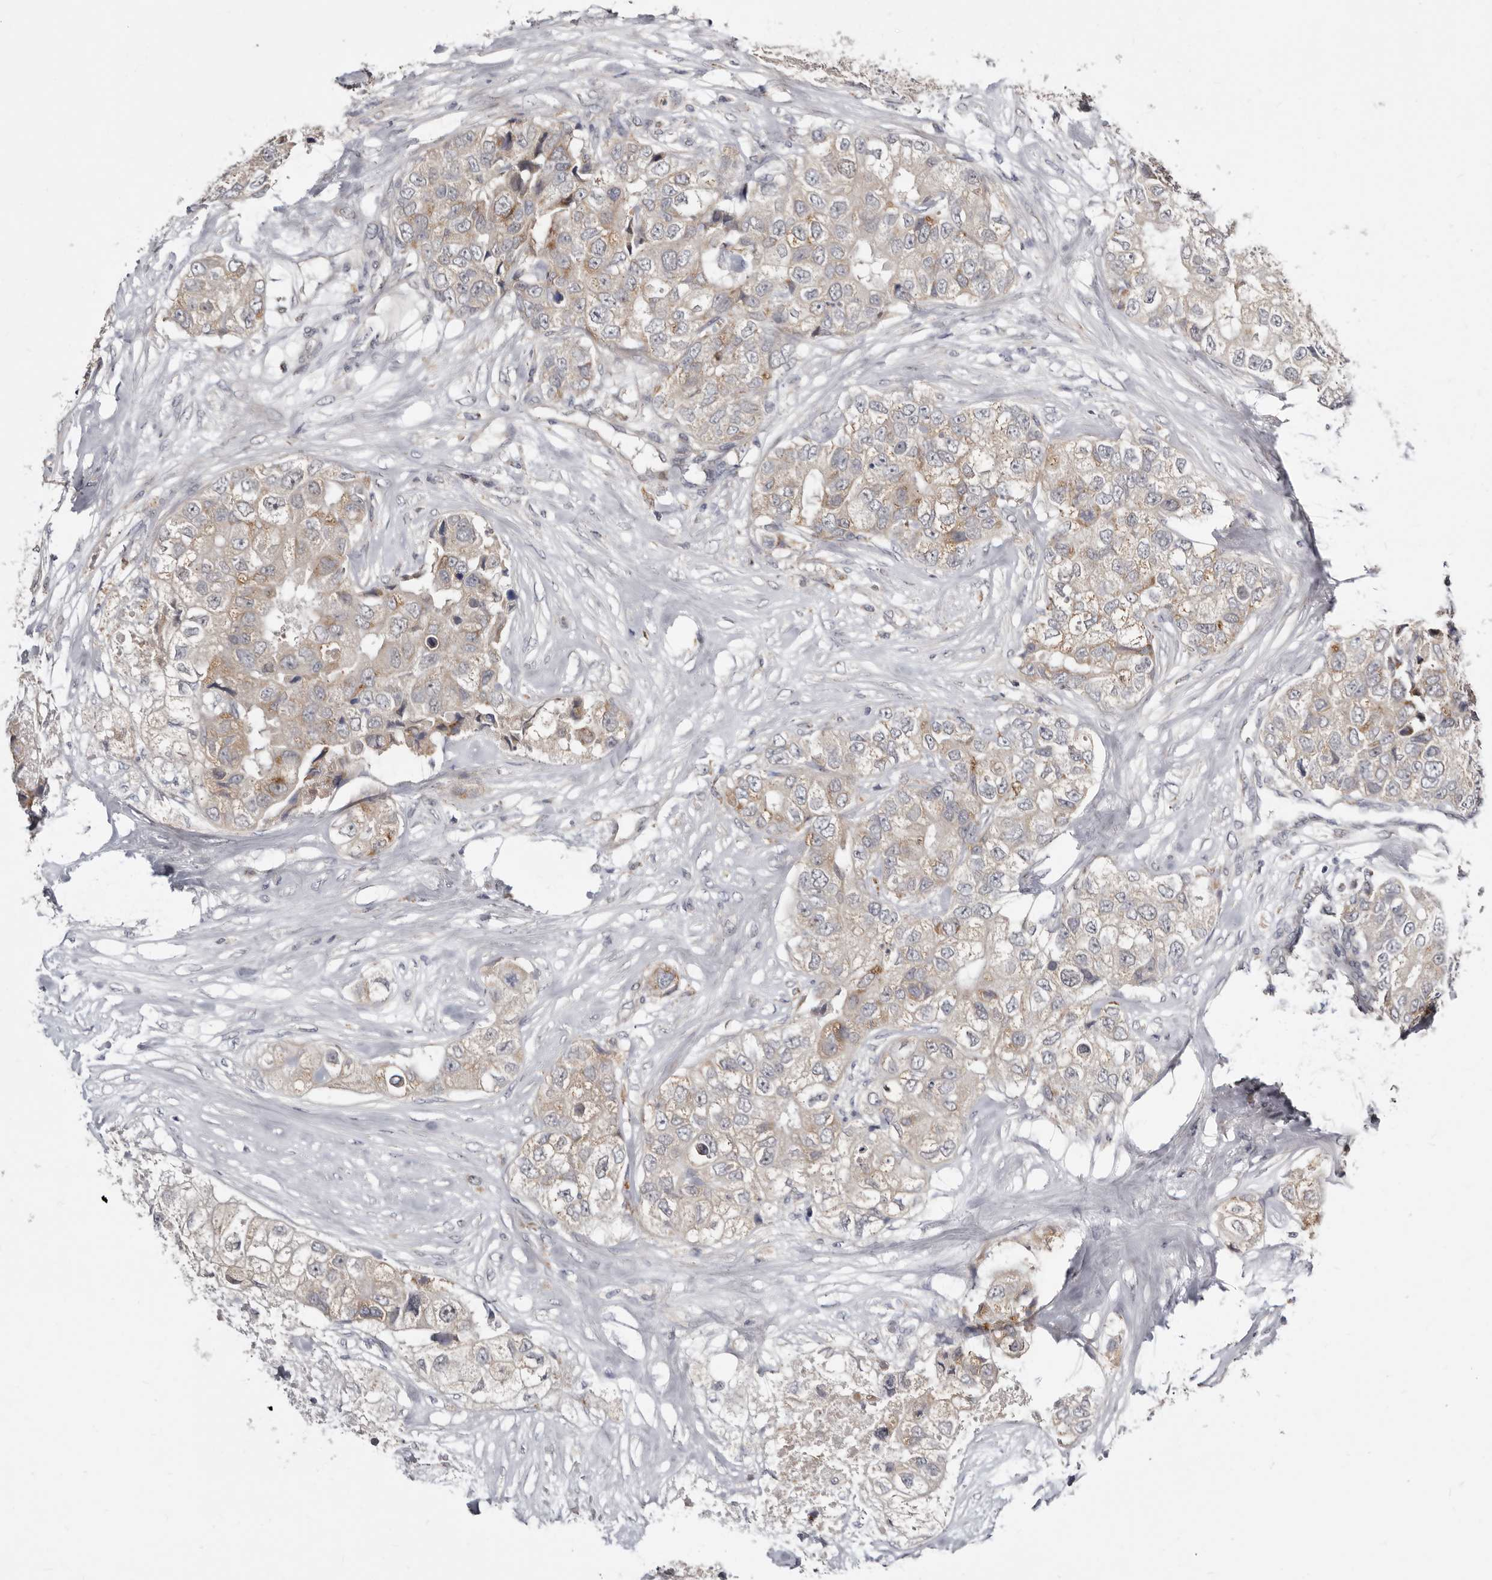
{"staining": {"intensity": "moderate", "quantity": "<25%", "location": "cytoplasmic/membranous"}, "tissue": "breast cancer", "cell_type": "Tumor cells", "image_type": "cancer", "snomed": [{"axis": "morphology", "description": "Duct carcinoma"}, {"axis": "topography", "description": "Breast"}], "caption": "This micrograph displays breast infiltrating ductal carcinoma stained with IHC to label a protein in brown. The cytoplasmic/membranous of tumor cells show moderate positivity for the protein. Nuclei are counter-stained blue.", "gene": "KLHL4", "patient": {"sex": "female", "age": 62}}